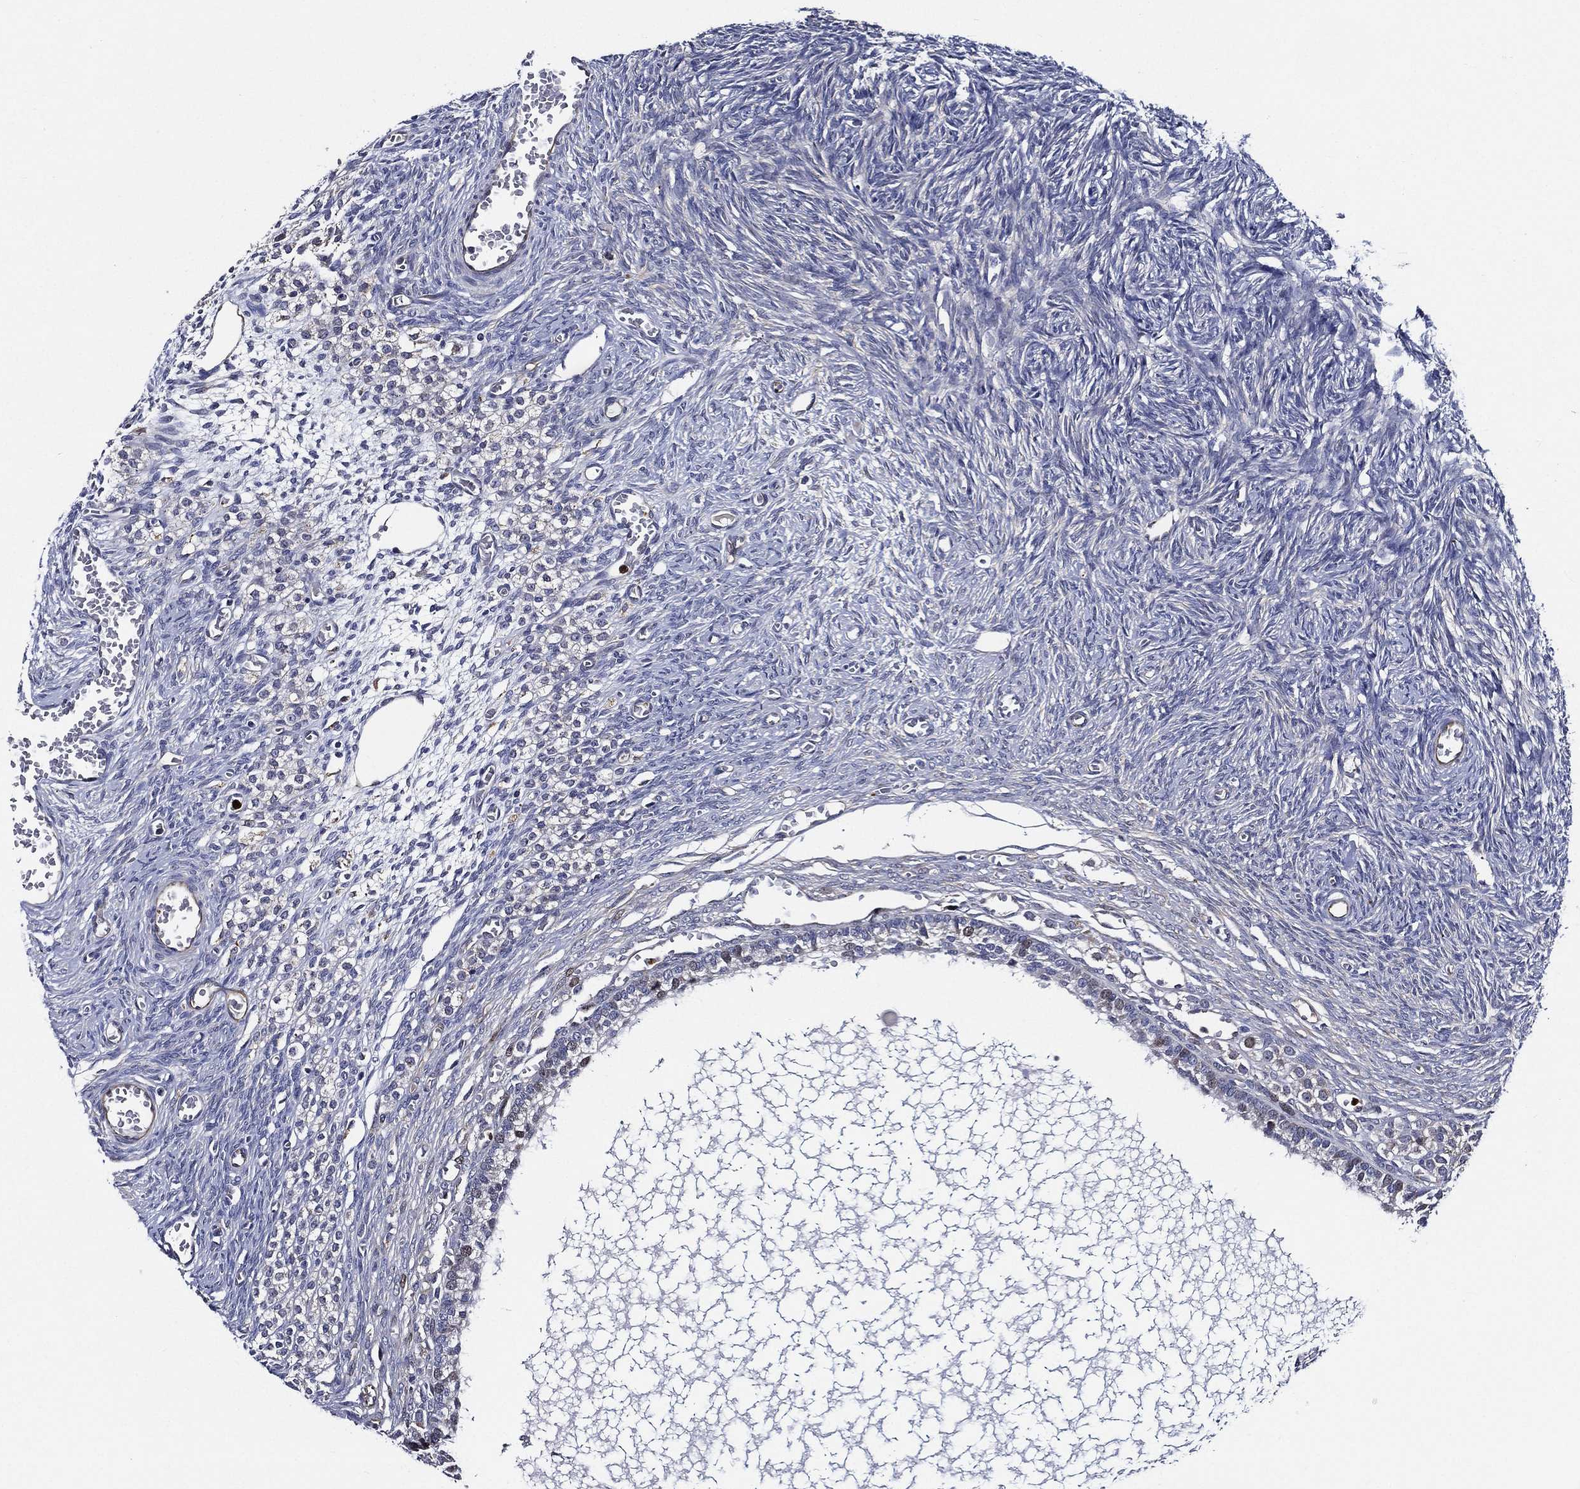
{"staining": {"intensity": "negative", "quantity": "none", "location": "none"}, "tissue": "ovary", "cell_type": "Follicle cells", "image_type": "normal", "snomed": [{"axis": "morphology", "description": "Normal tissue, NOS"}, {"axis": "topography", "description": "Ovary"}], "caption": "IHC histopathology image of benign ovary: human ovary stained with DAB reveals no significant protein expression in follicle cells.", "gene": "KIF20B", "patient": {"sex": "female", "age": 27}}